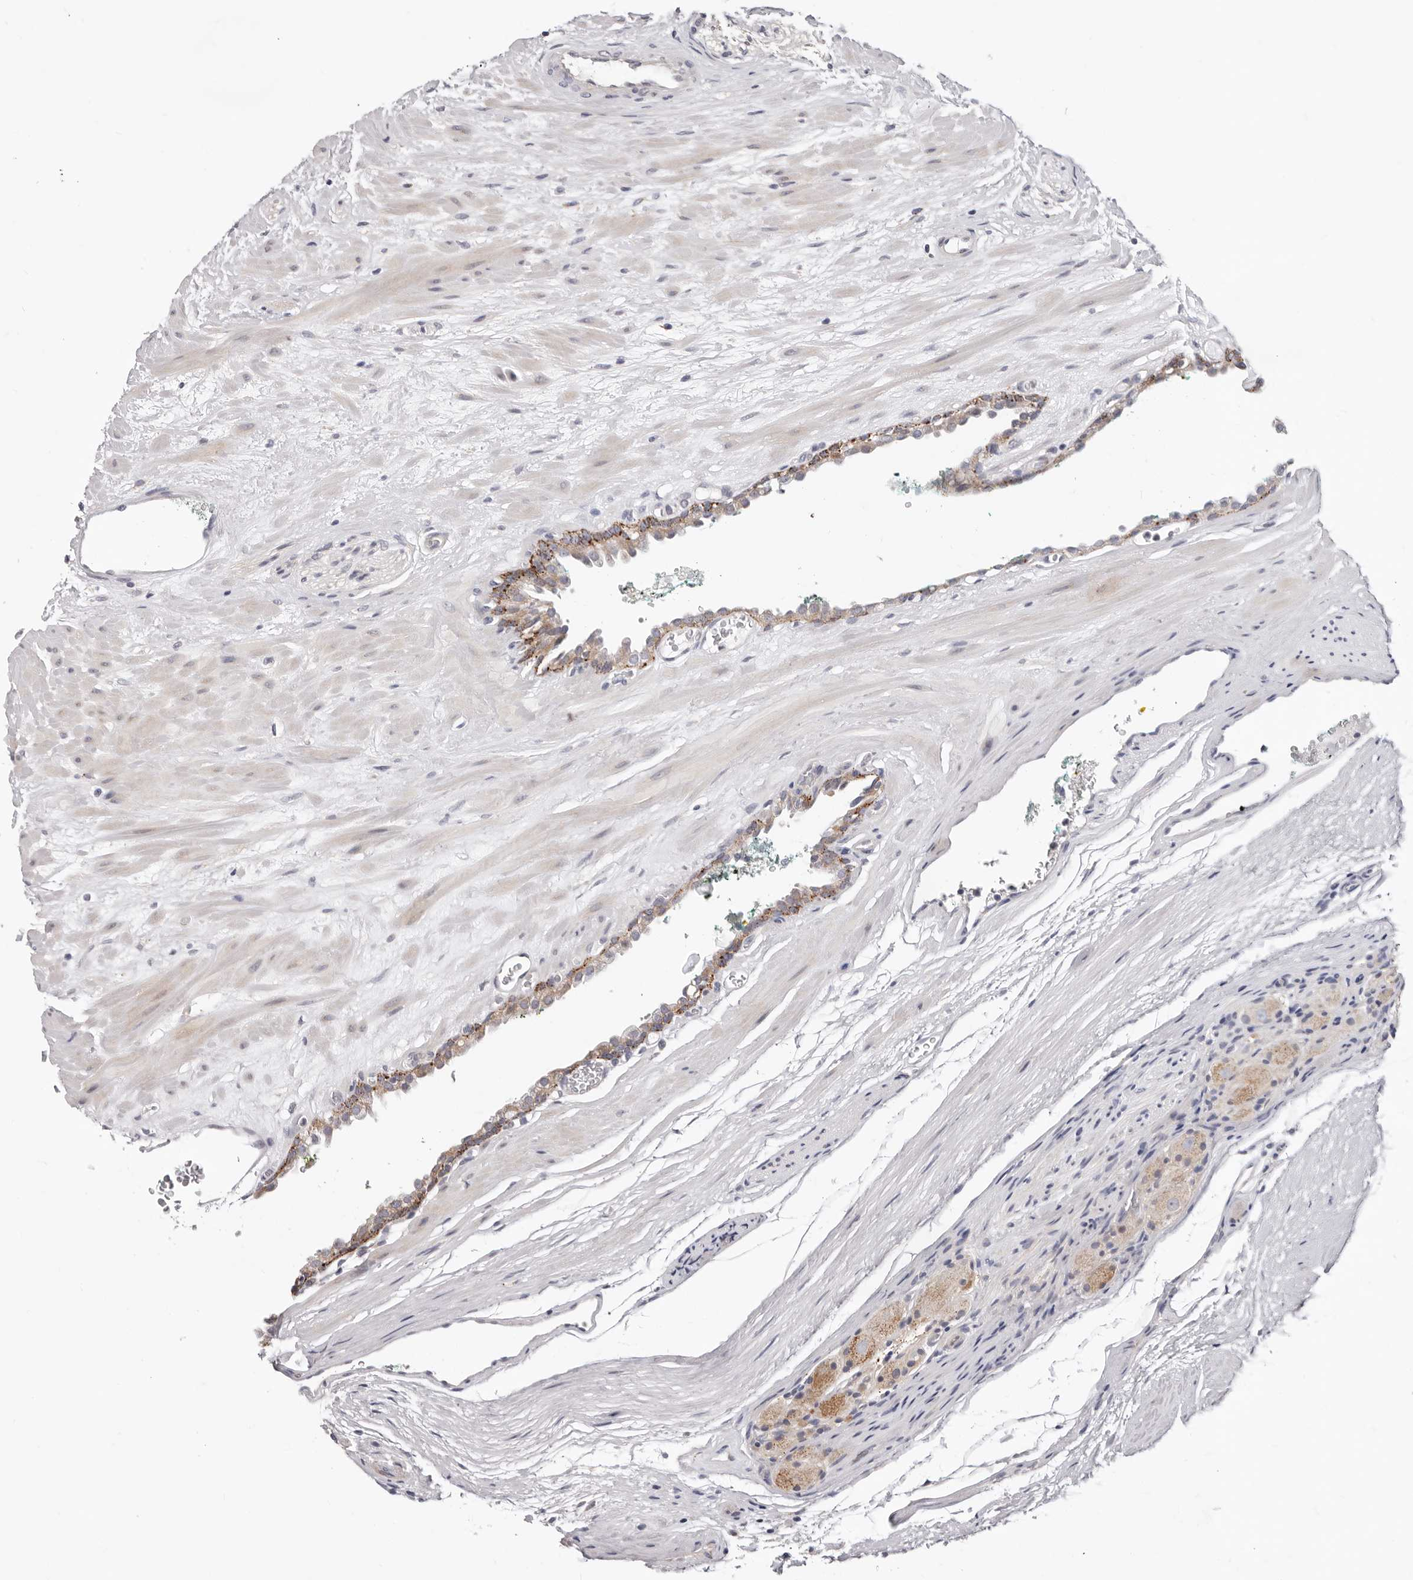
{"staining": {"intensity": "moderate", "quantity": ">75%", "location": "cytoplasmic/membranous"}, "tissue": "prostate cancer", "cell_type": "Tumor cells", "image_type": "cancer", "snomed": [{"axis": "morphology", "description": "Adenocarcinoma, Medium grade"}, {"axis": "topography", "description": "Prostate"}], "caption": "Immunohistochemical staining of prostate cancer shows medium levels of moderate cytoplasmic/membranous protein expression in about >75% of tumor cells. (brown staining indicates protein expression, while blue staining denotes nuclei).", "gene": "TOR3A", "patient": {"sex": "male", "age": 53}}